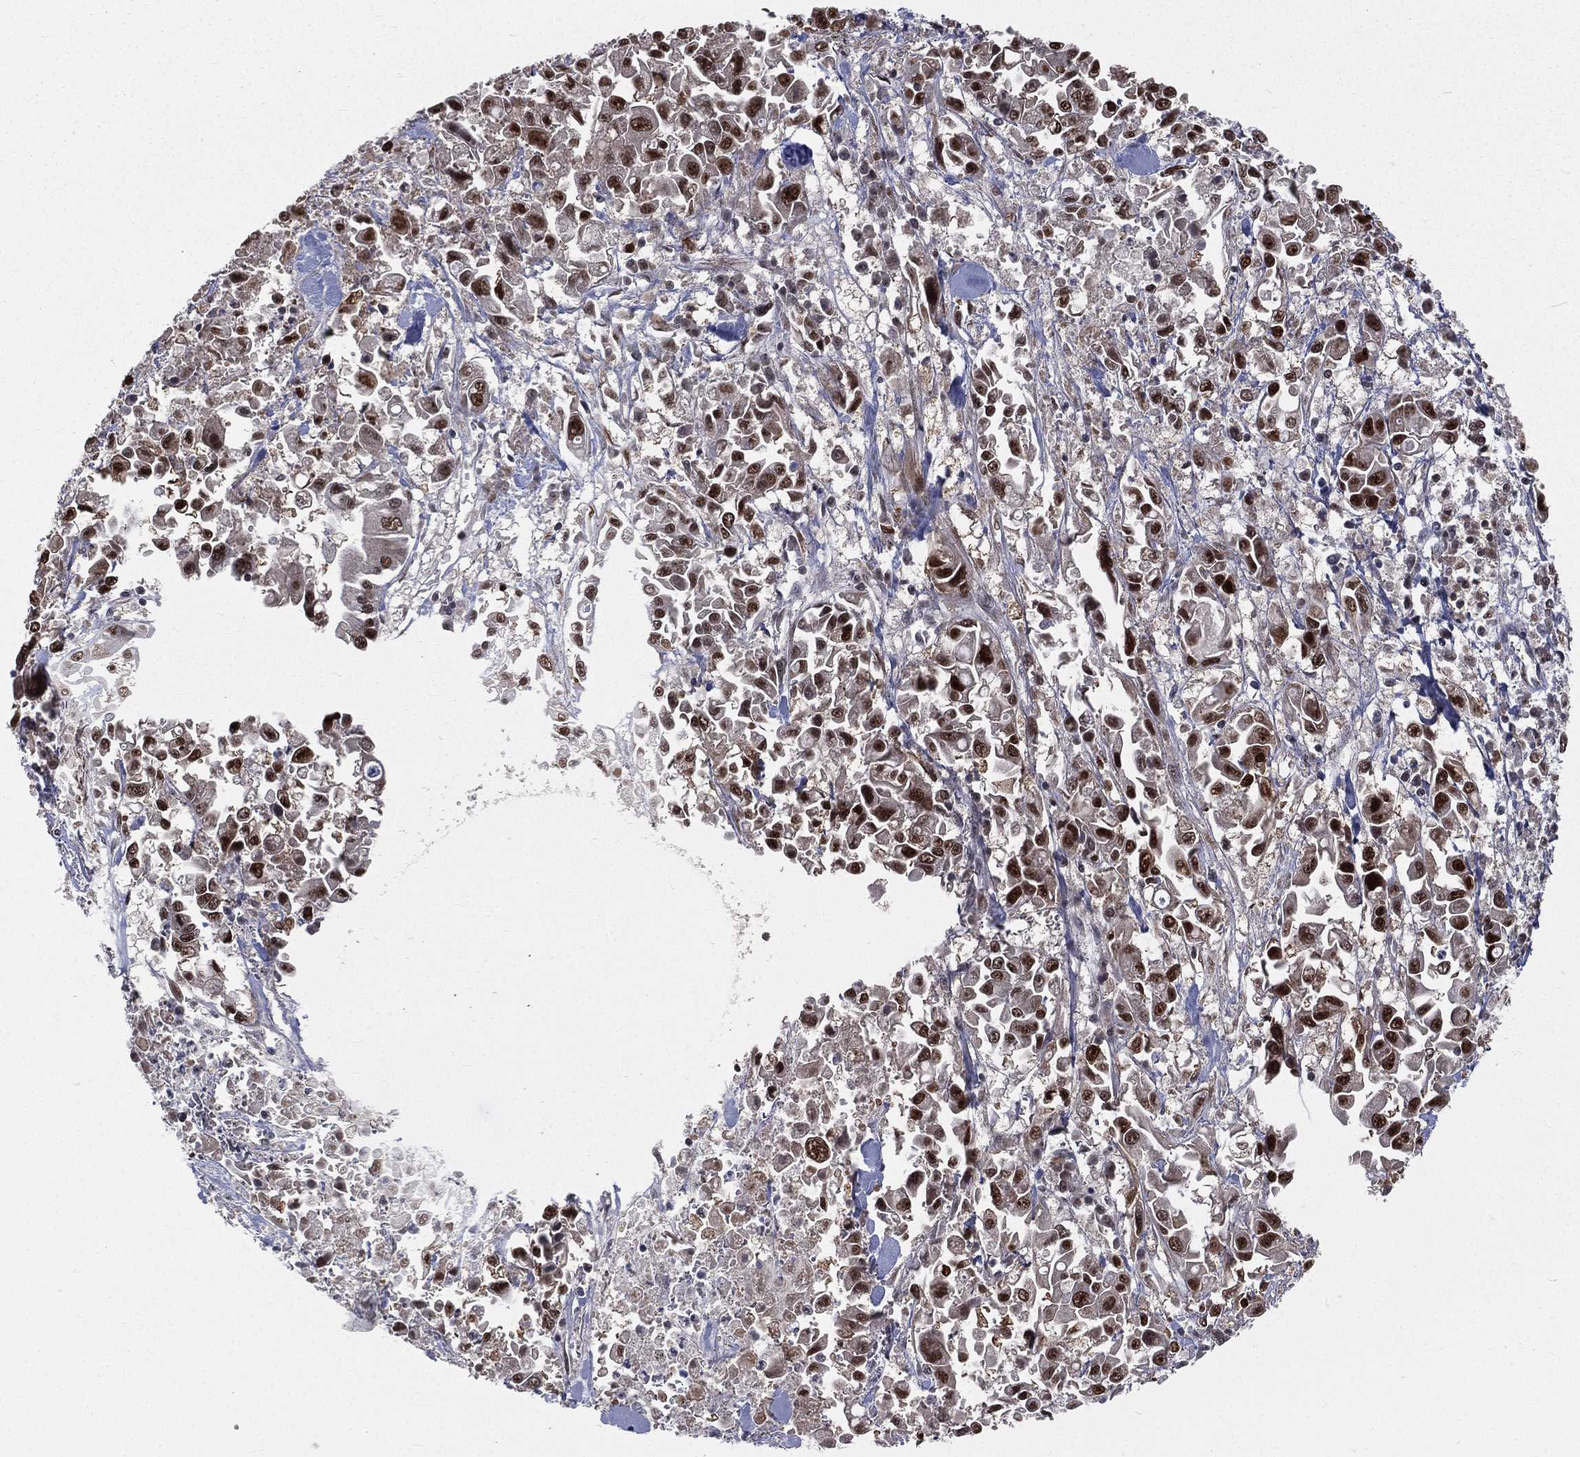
{"staining": {"intensity": "strong", "quantity": "<25%", "location": "nuclear"}, "tissue": "pancreatic cancer", "cell_type": "Tumor cells", "image_type": "cancer", "snomed": [{"axis": "morphology", "description": "Adenocarcinoma, NOS"}, {"axis": "topography", "description": "Pancreas"}], "caption": "A high-resolution photomicrograph shows immunohistochemistry (IHC) staining of pancreatic cancer, which displays strong nuclear positivity in about <25% of tumor cells.", "gene": "POLB", "patient": {"sex": "female", "age": 83}}